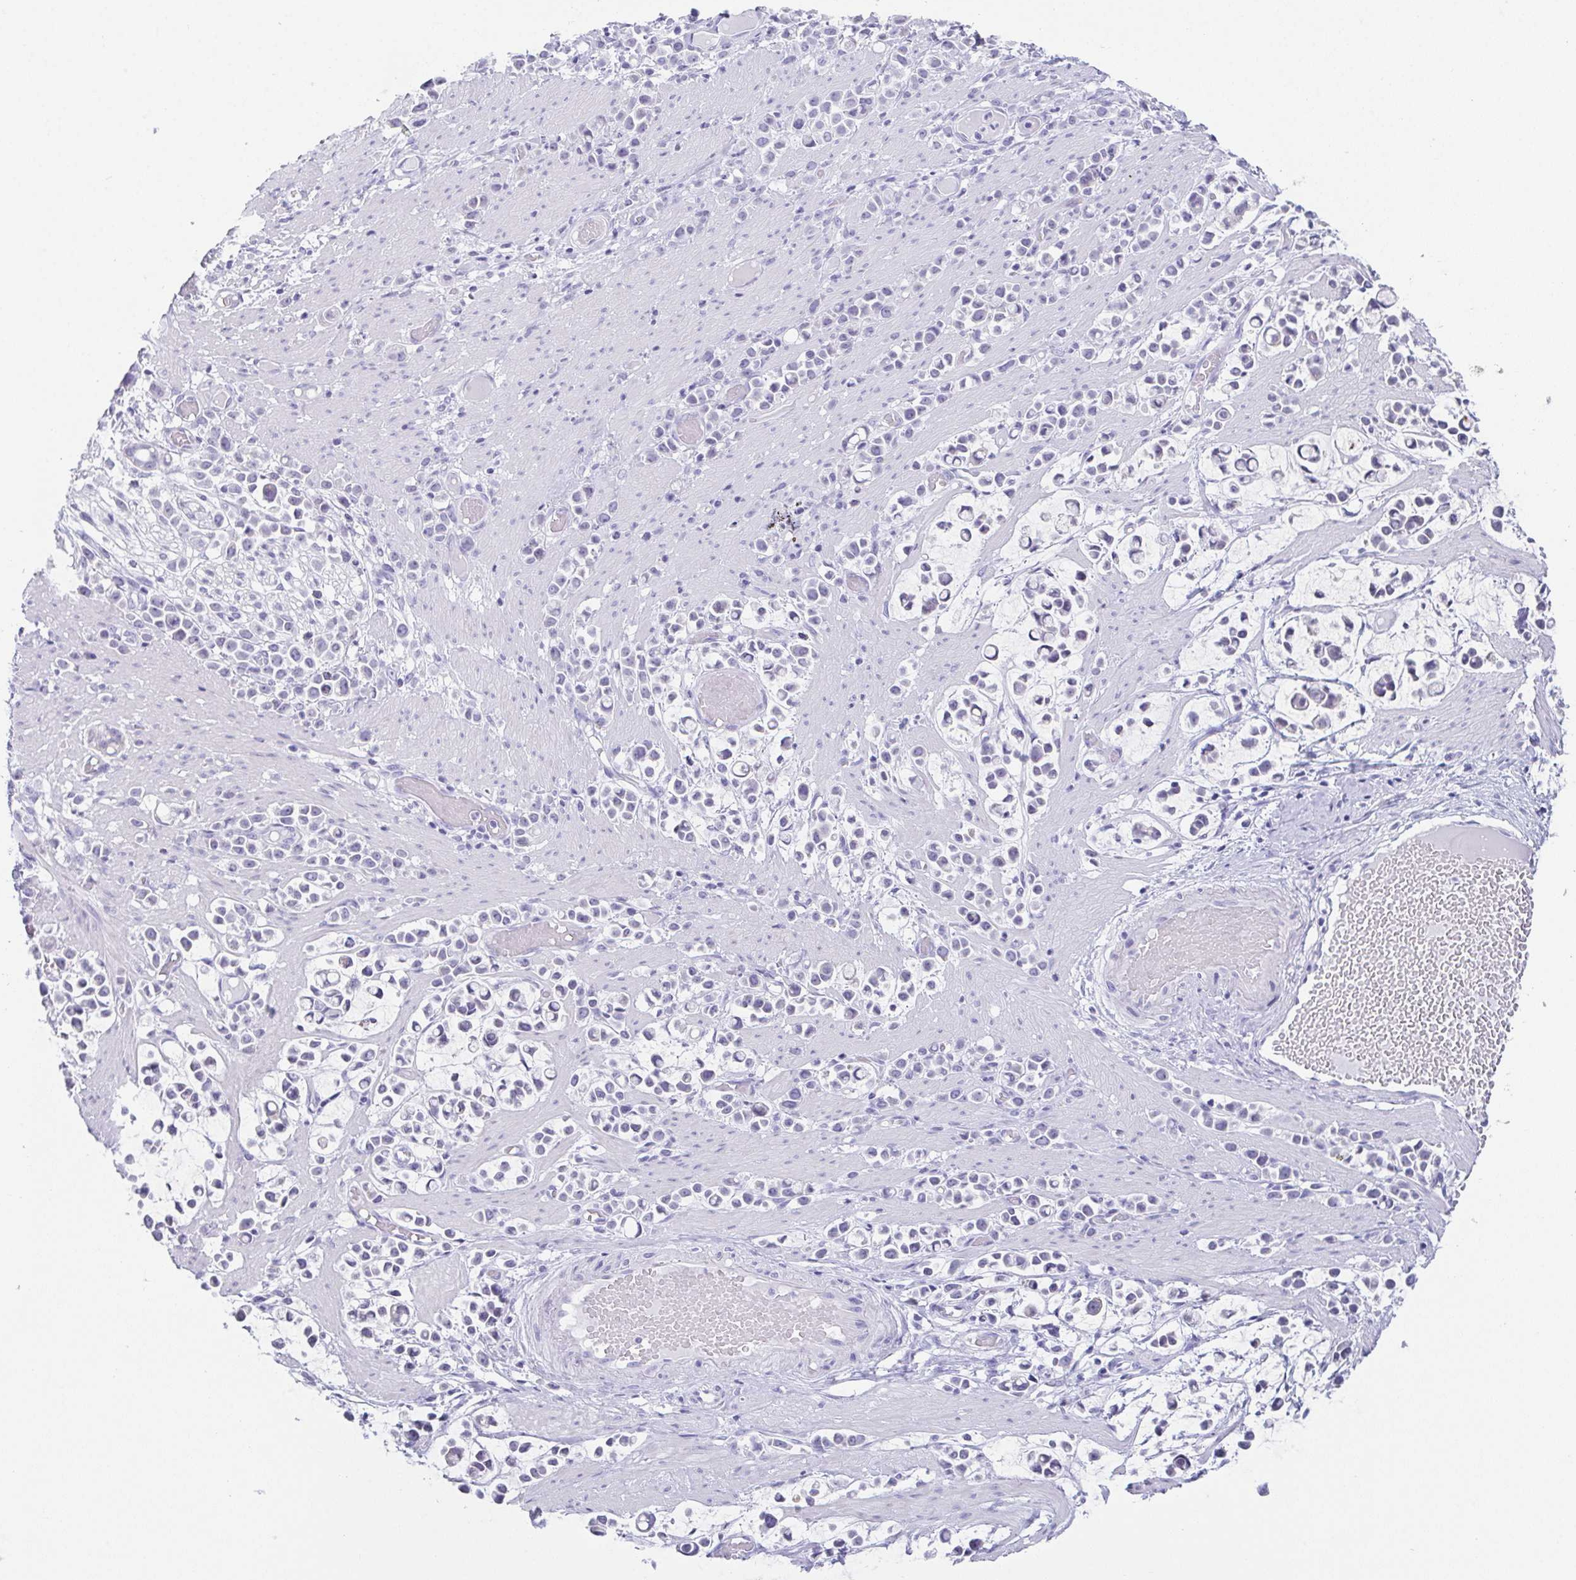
{"staining": {"intensity": "negative", "quantity": "none", "location": "none"}, "tissue": "stomach cancer", "cell_type": "Tumor cells", "image_type": "cancer", "snomed": [{"axis": "morphology", "description": "Adenocarcinoma, NOS"}, {"axis": "topography", "description": "Stomach"}], "caption": "The image demonstrates no significant positivity in tumor cells of adenocarcinoma (stomach).", "gene": "TEX19", "patient": {"sex": "male", "age": 82}}